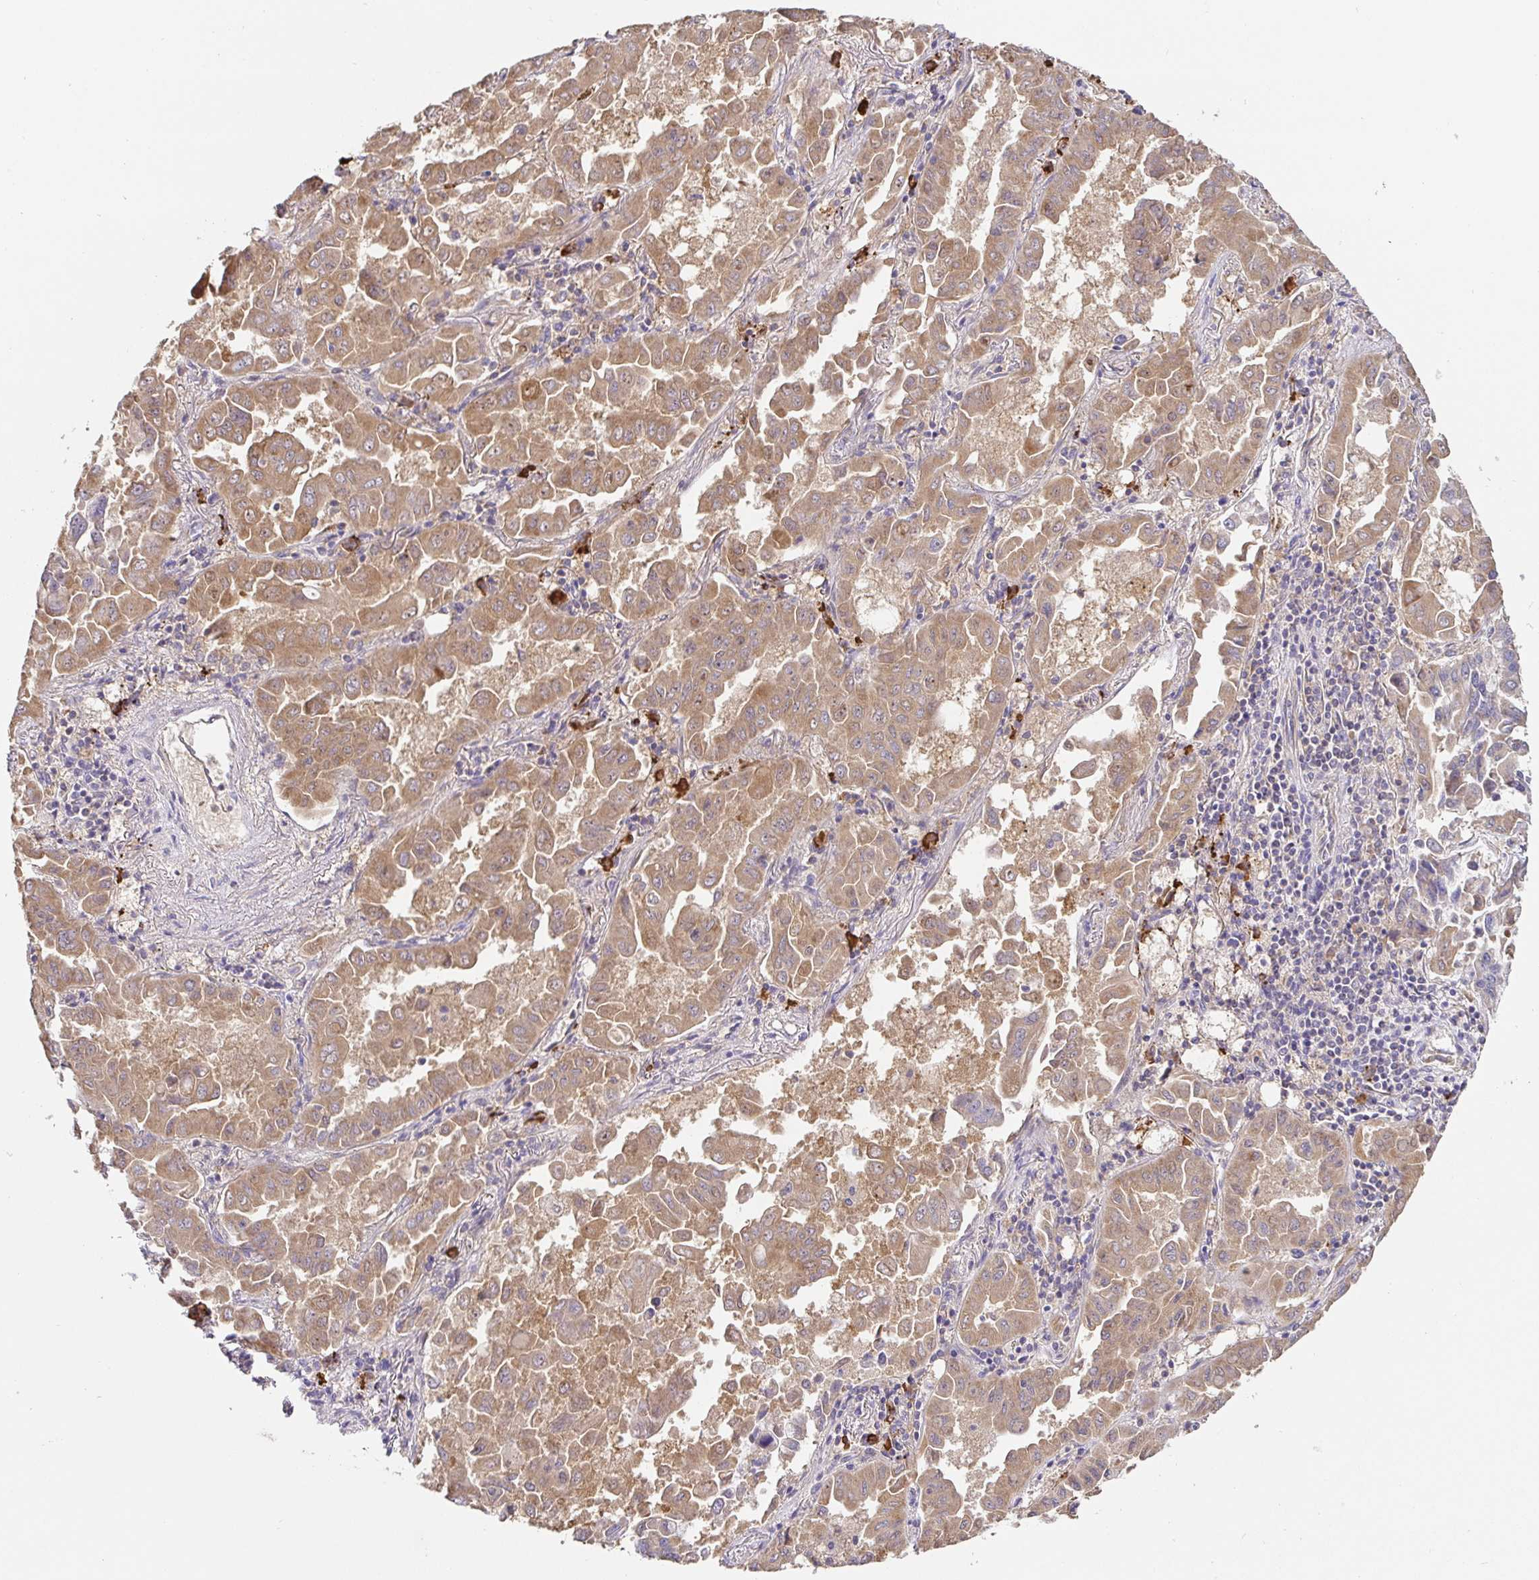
{"staining": {"intensity": "moderate", "quantity": ">75%", "location": "cytoplasmic/membranous"}, "tissue": "lung cancer", "cell_type": "Tumor cells", "image_type": "cancer", "snomed": [{"axis": "morphology", "description": "Adenocarcinoma, NOS"}, {"axis": "topography", "description": "Lung"}], "caption": "Adenocarcinoma (lung) stained with IHC exhibits moderate cytoplasmic/membranous staining in about >75% of tumor cells.", "gene": "HAGH", "patient": {"sex": "male", "age": 64}}